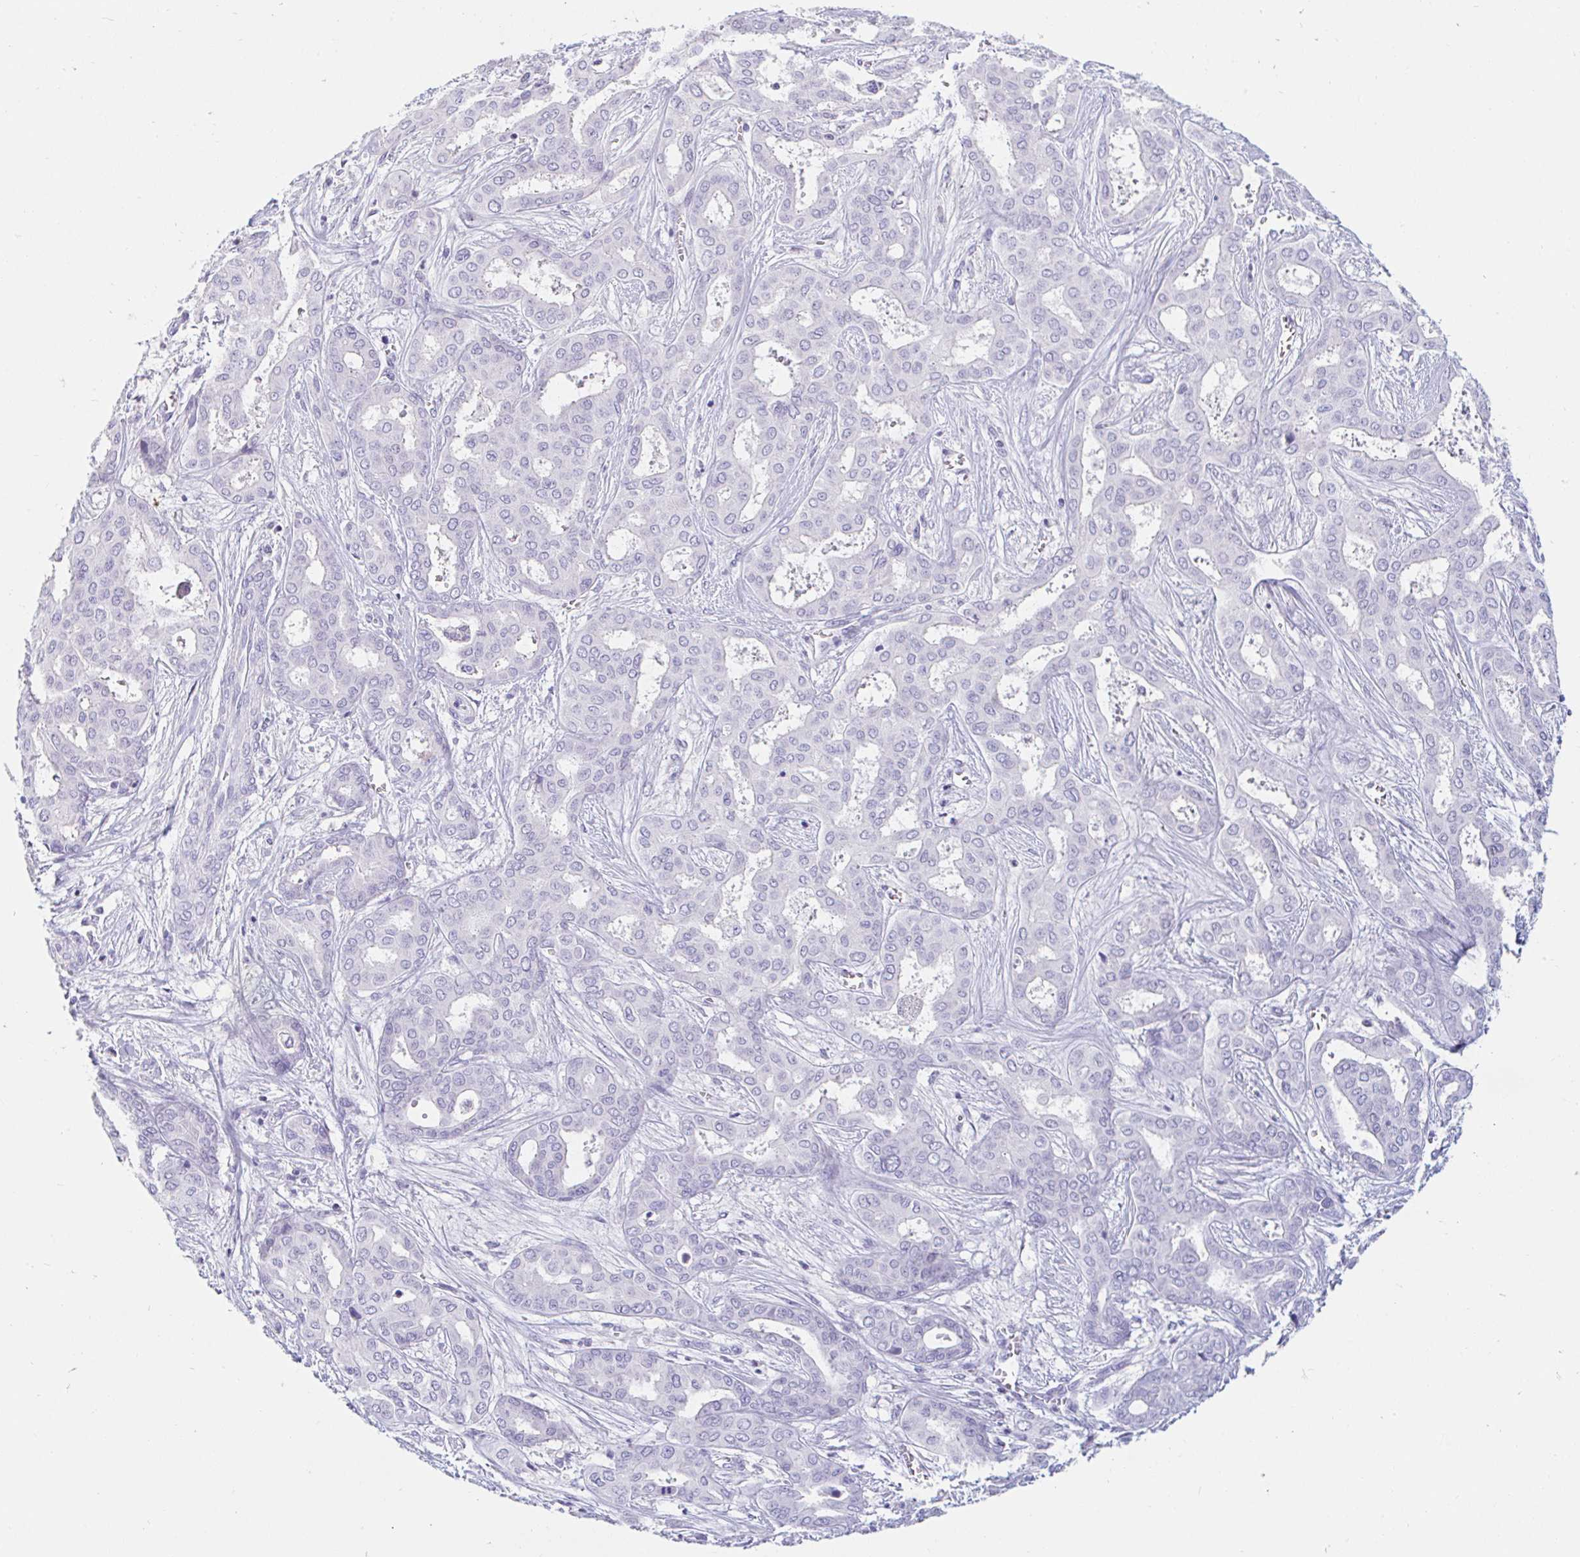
{"staining": {"intensity": "negative", "quantity": "none", "location": "none"}, "tissue": "liver cancer", "cell_type": "Tumor cells", "image_type": "cancer", "snomed": [{"axis": "morphology", "description": "Cholangiocarcinoma"}, {"axis": "topography", "description": "Liver"}], "caption": "Cholangiocarcinoma (liver) stained for a protein using immunohistochemistry (IHC) exhibits no positivity tumor cells.", "gene": "TEX44", "patient": {"sex": "female", "age": 64}}